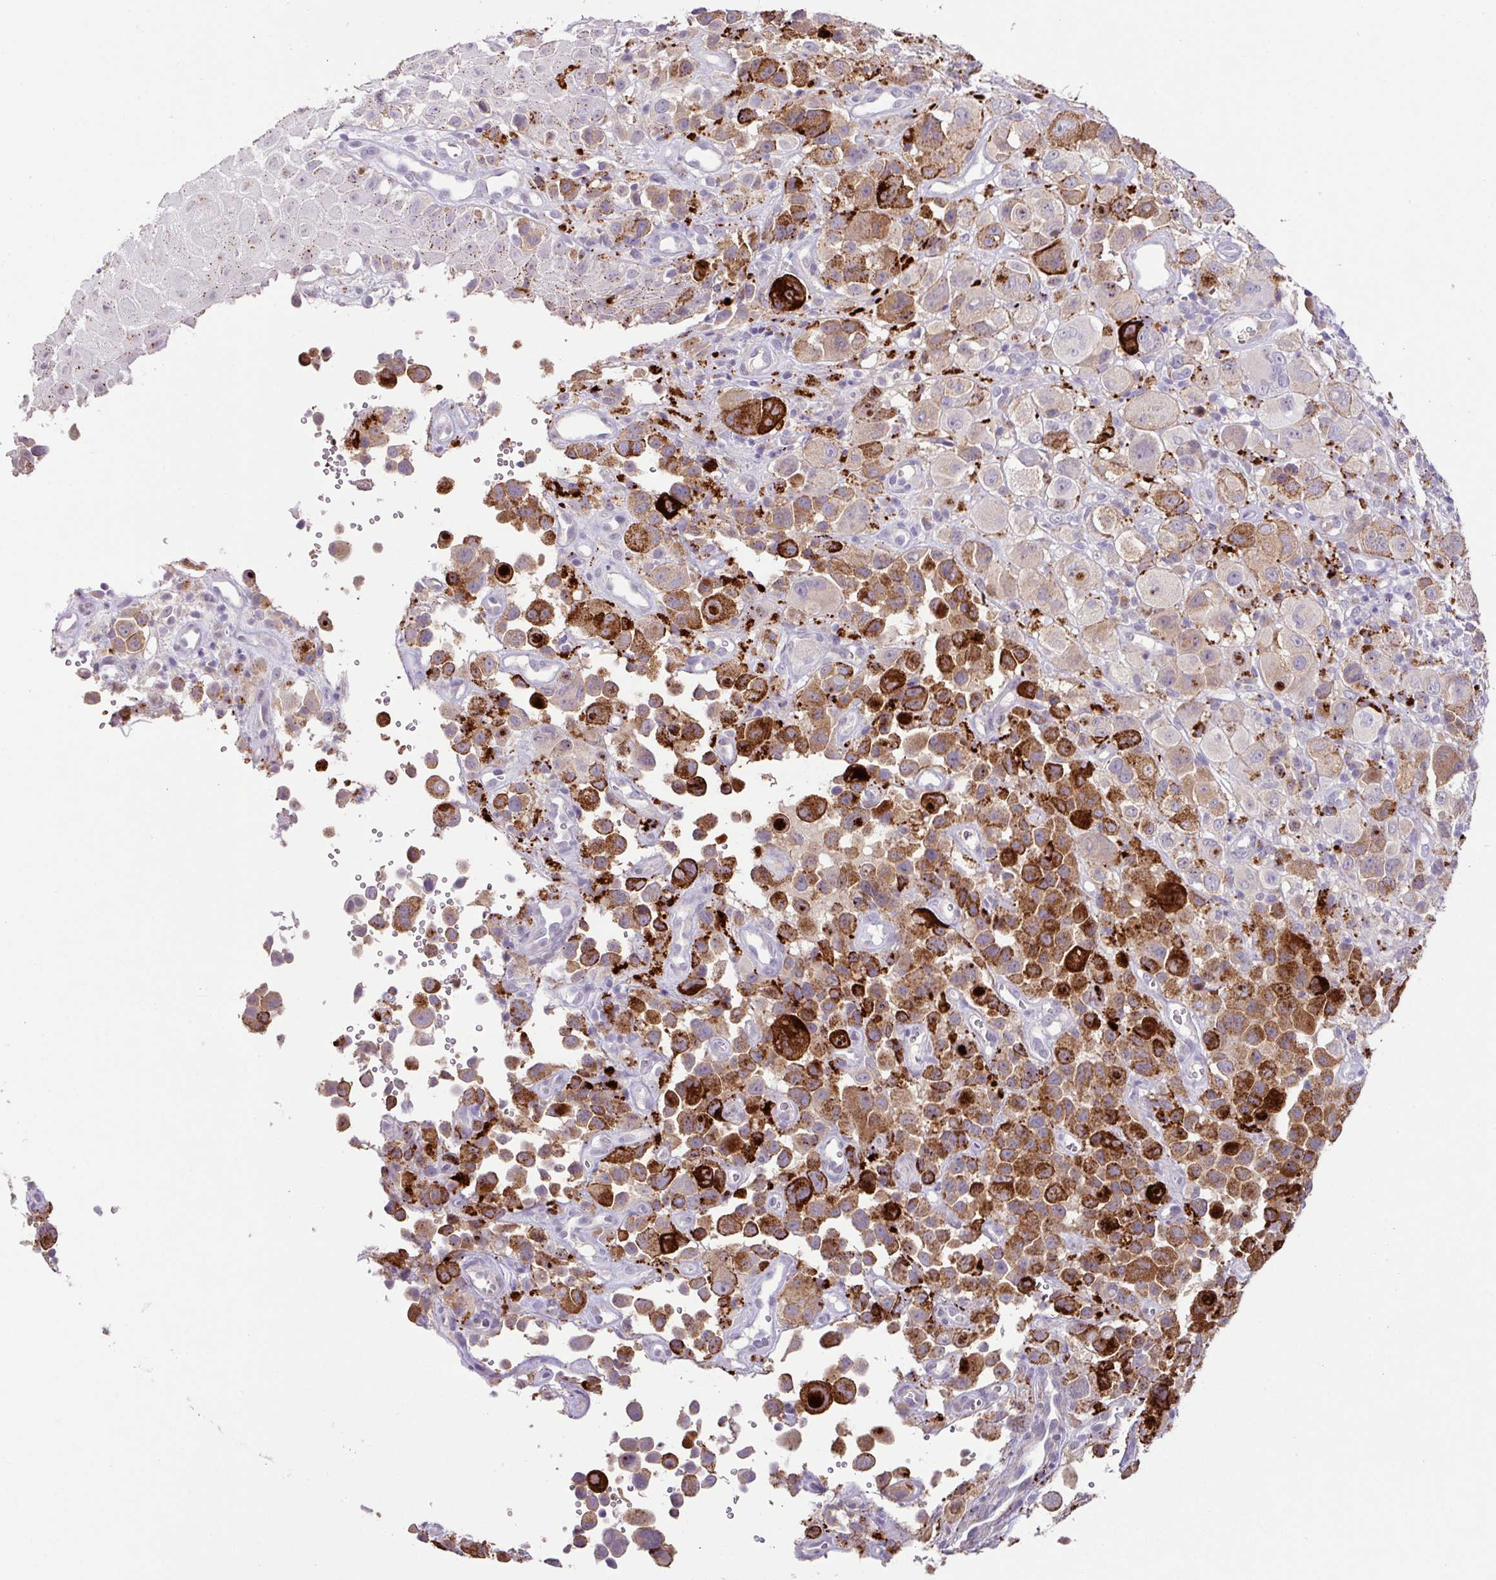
{"staining": {"intensity": "strong", "quantity": "25%-75%", "location": "cytoplasmic/membranous"}, "tissue": "melanoma", "cell_type": "Tumor cells", "image_type": "cancer", "snomed": [{"axis": "morphology", "description": "Malignant melanoma, NOS"}, {"axis": "topography", "description": "Skin of trunk"}], "caption": "Approximately 25%-75% of tumor cells in malignant melanoma demonstrate strong cytoplasmic/membranous protein staining as visualized by brown immunohistochemical staining.", "gene": "PLEKHH3", "patient": {"sex": "male", "age": 71}}